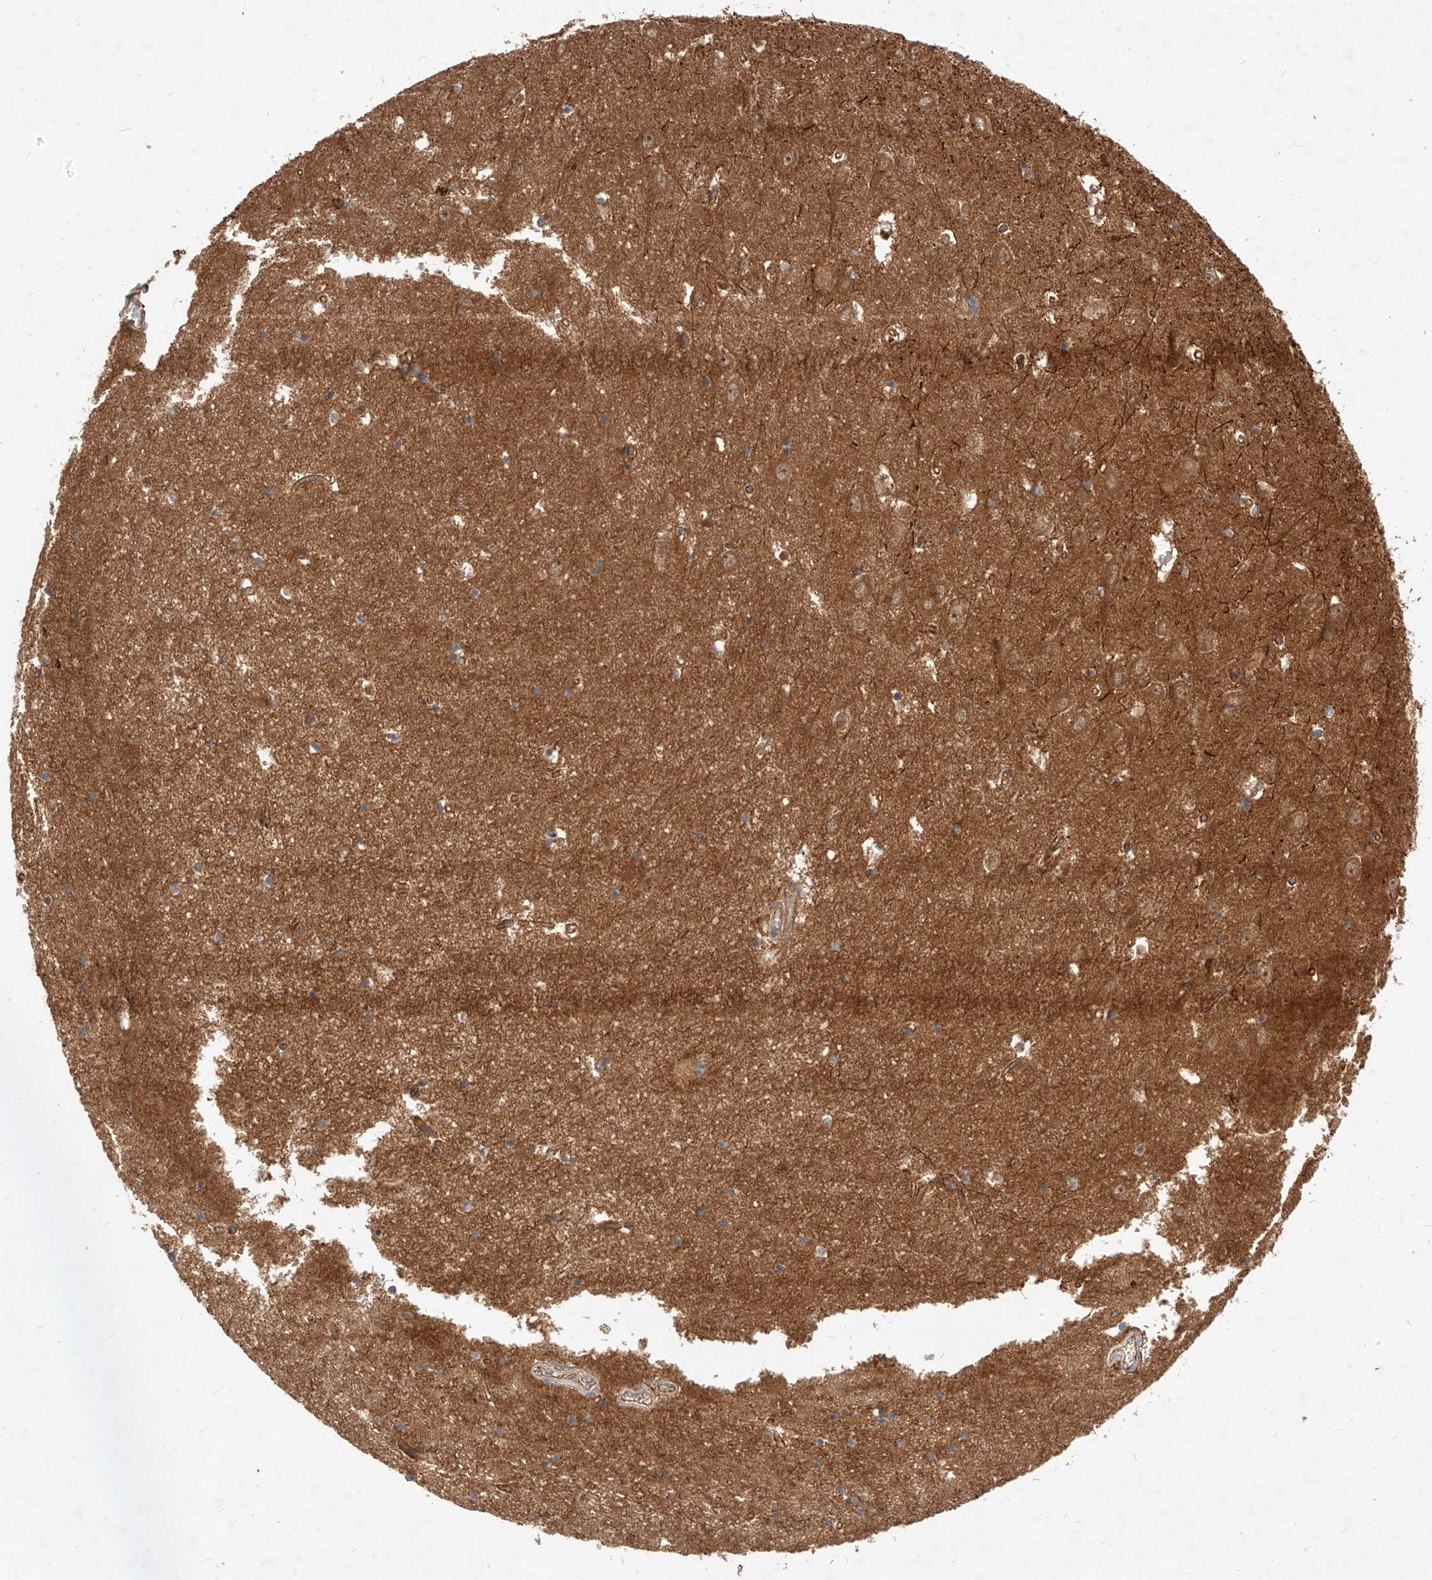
{"staining": {"intensity": "weak", "quantity": "25%-75%", "location": "cytoplasmic/membranous,nuclear"}, "tissue": "hippocampus", "cell_type": "Glial cells", "image_type": "normal", "snomed": [{"axis": "morphology", "description": "Normal tissue, NOS"}, {"axis": "topography", "description": "Hippocampus"}], "caption": "An immunohistochemistry micrograph of benign tissue is shown. Protein staining in brown labels weak cytoplasmic/membranous,nuclear positivity in hippocampus within glial cells. (brown staining indicates protein expression, while blue staining denotes nuclei).", "gene": "NFAM1", "patient": {"sex": "male", "age": 70}}